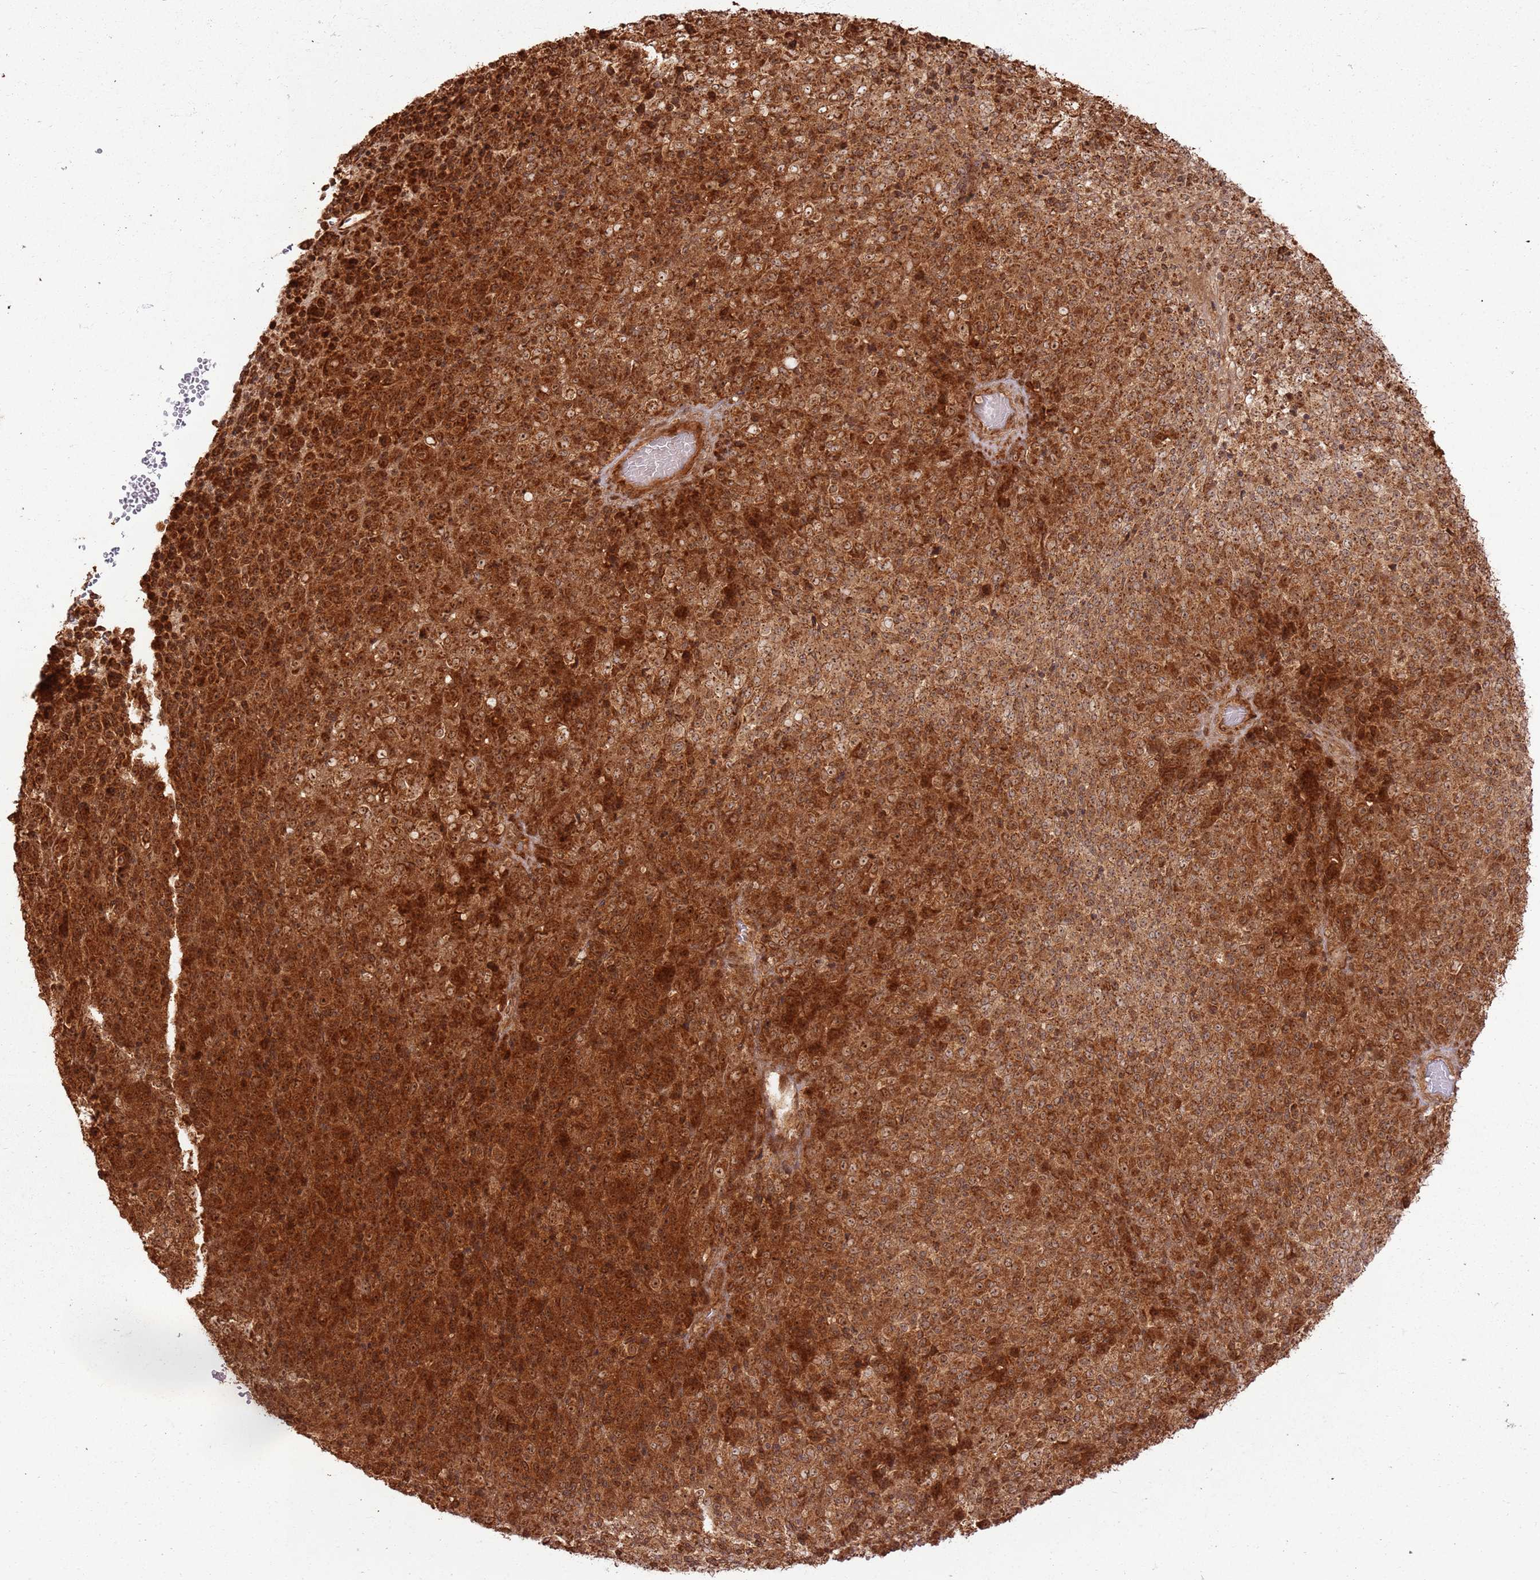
{"staining": {"intensity": "strong", "quantity": ">75%", "location": "cytoplasmic/membranous,nuclear"}, "tissue": "melanoma", "cell_type": "Tumor cells", "image_type": "cancer", "snomed": [{"axis": "morphology", "description": "Malignant melanoma, Metastatic site"}, {"axis": "topography", "description": "Brain"}], "caption": "Immunohistochemistry staining of melanoma, which reveals high levels of strong cytoplasmic/membranous and nuclear expression in approximately >75% of tumor cells indicating strong cytoplasmic/membranous and nuclear protein staining. The staining was performed using DAB (brown) for protein detection and nuclei were counterstained in hematoxylin (blue).", "gene": "TBC1D13", "patient": {"sex": "female", "age": 56}}